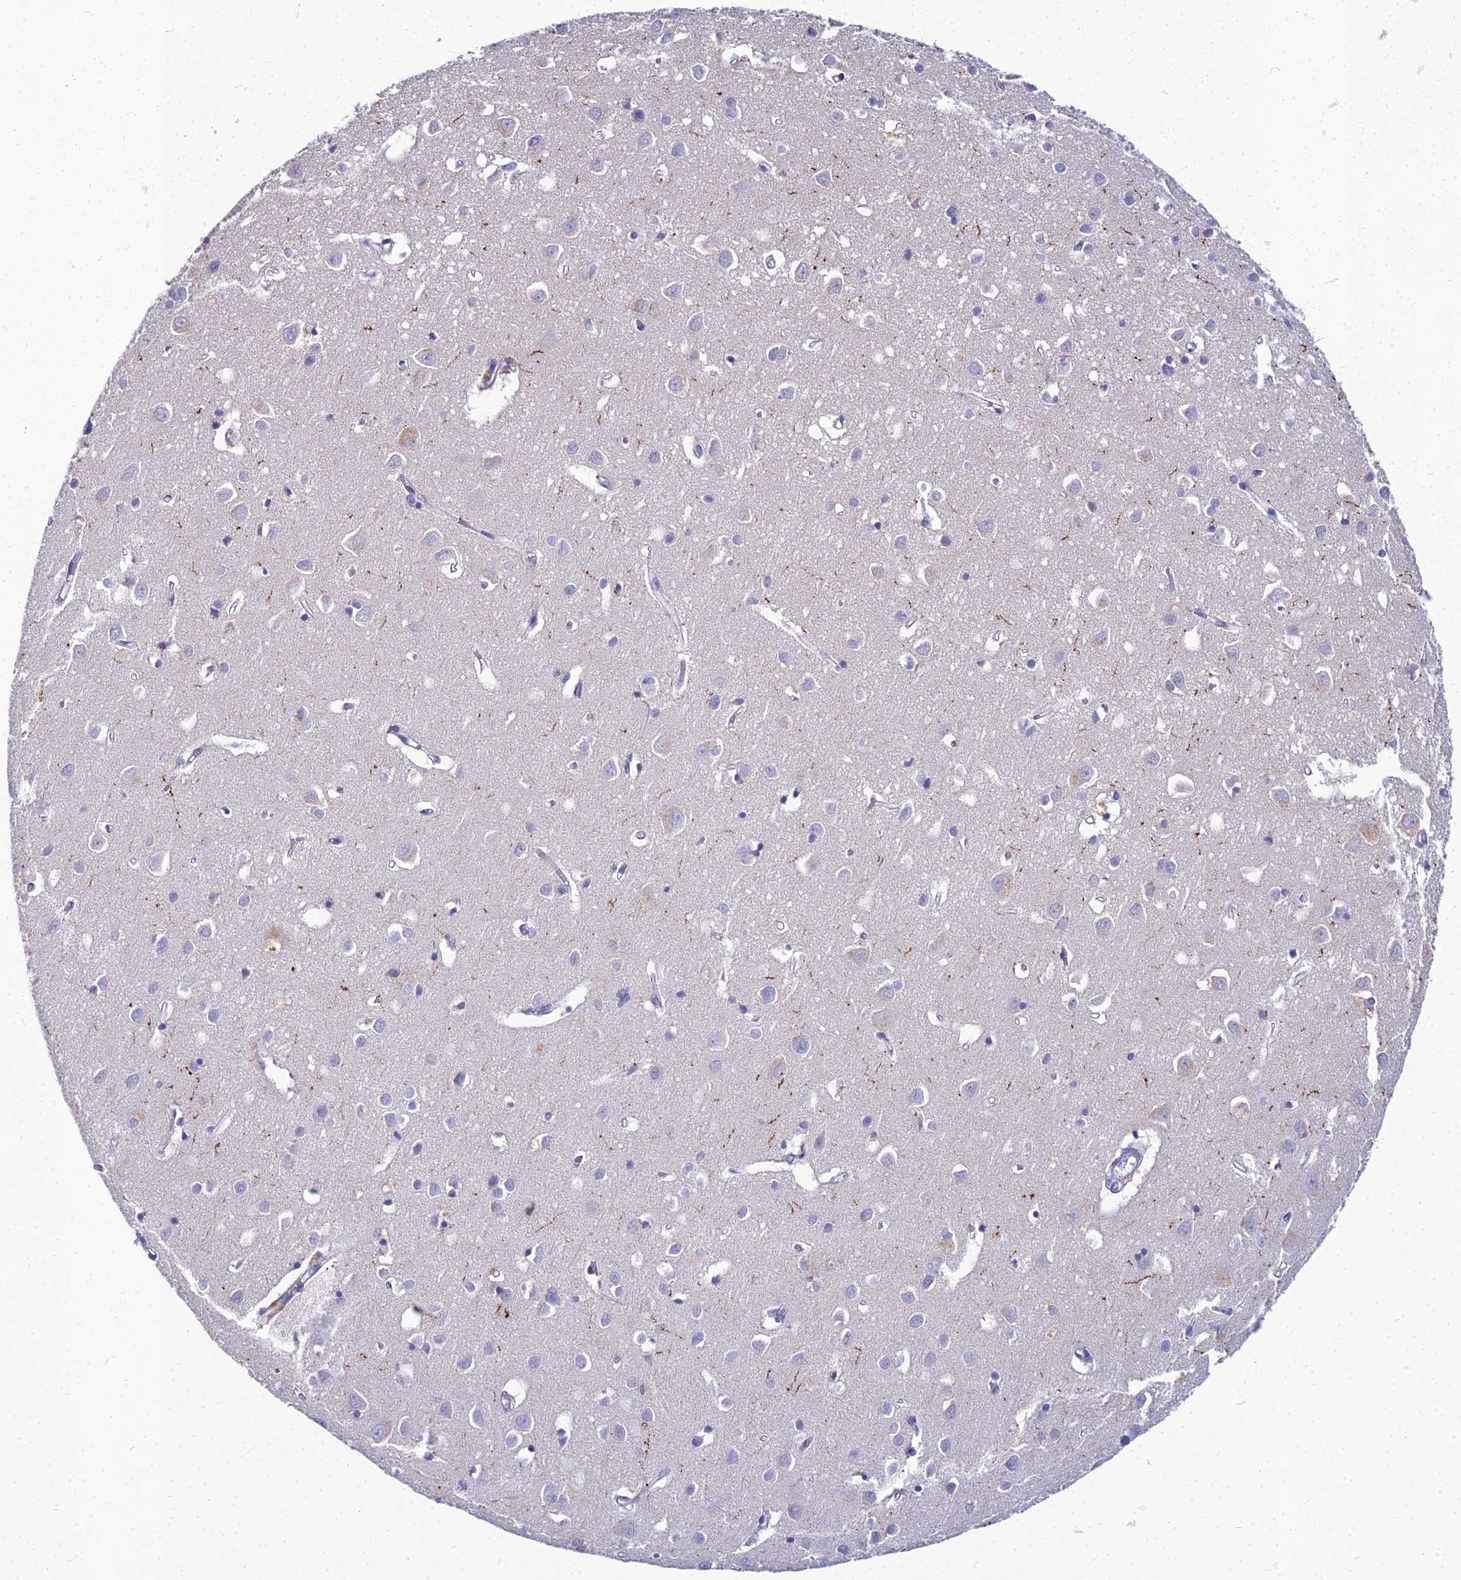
{"staining": {"intensity": "negative", "quantity": "none", "location": "none"}, "tissue": "cerebral cortex", "cell_type": "Endothelial cells", "image_type": "normal", "snomed": [{"axis": "morphology", "description": "Normal tissue, NOS"}, {"axis": "topography", "description": "Cerebral cortex"}], "caption": "Immunohistochemistry (IHC) of benign human cerebral cortex exhibits no staining in endothelial cells.", "gene": "NPY", "patient": {"sex": "female", "age": 64}}